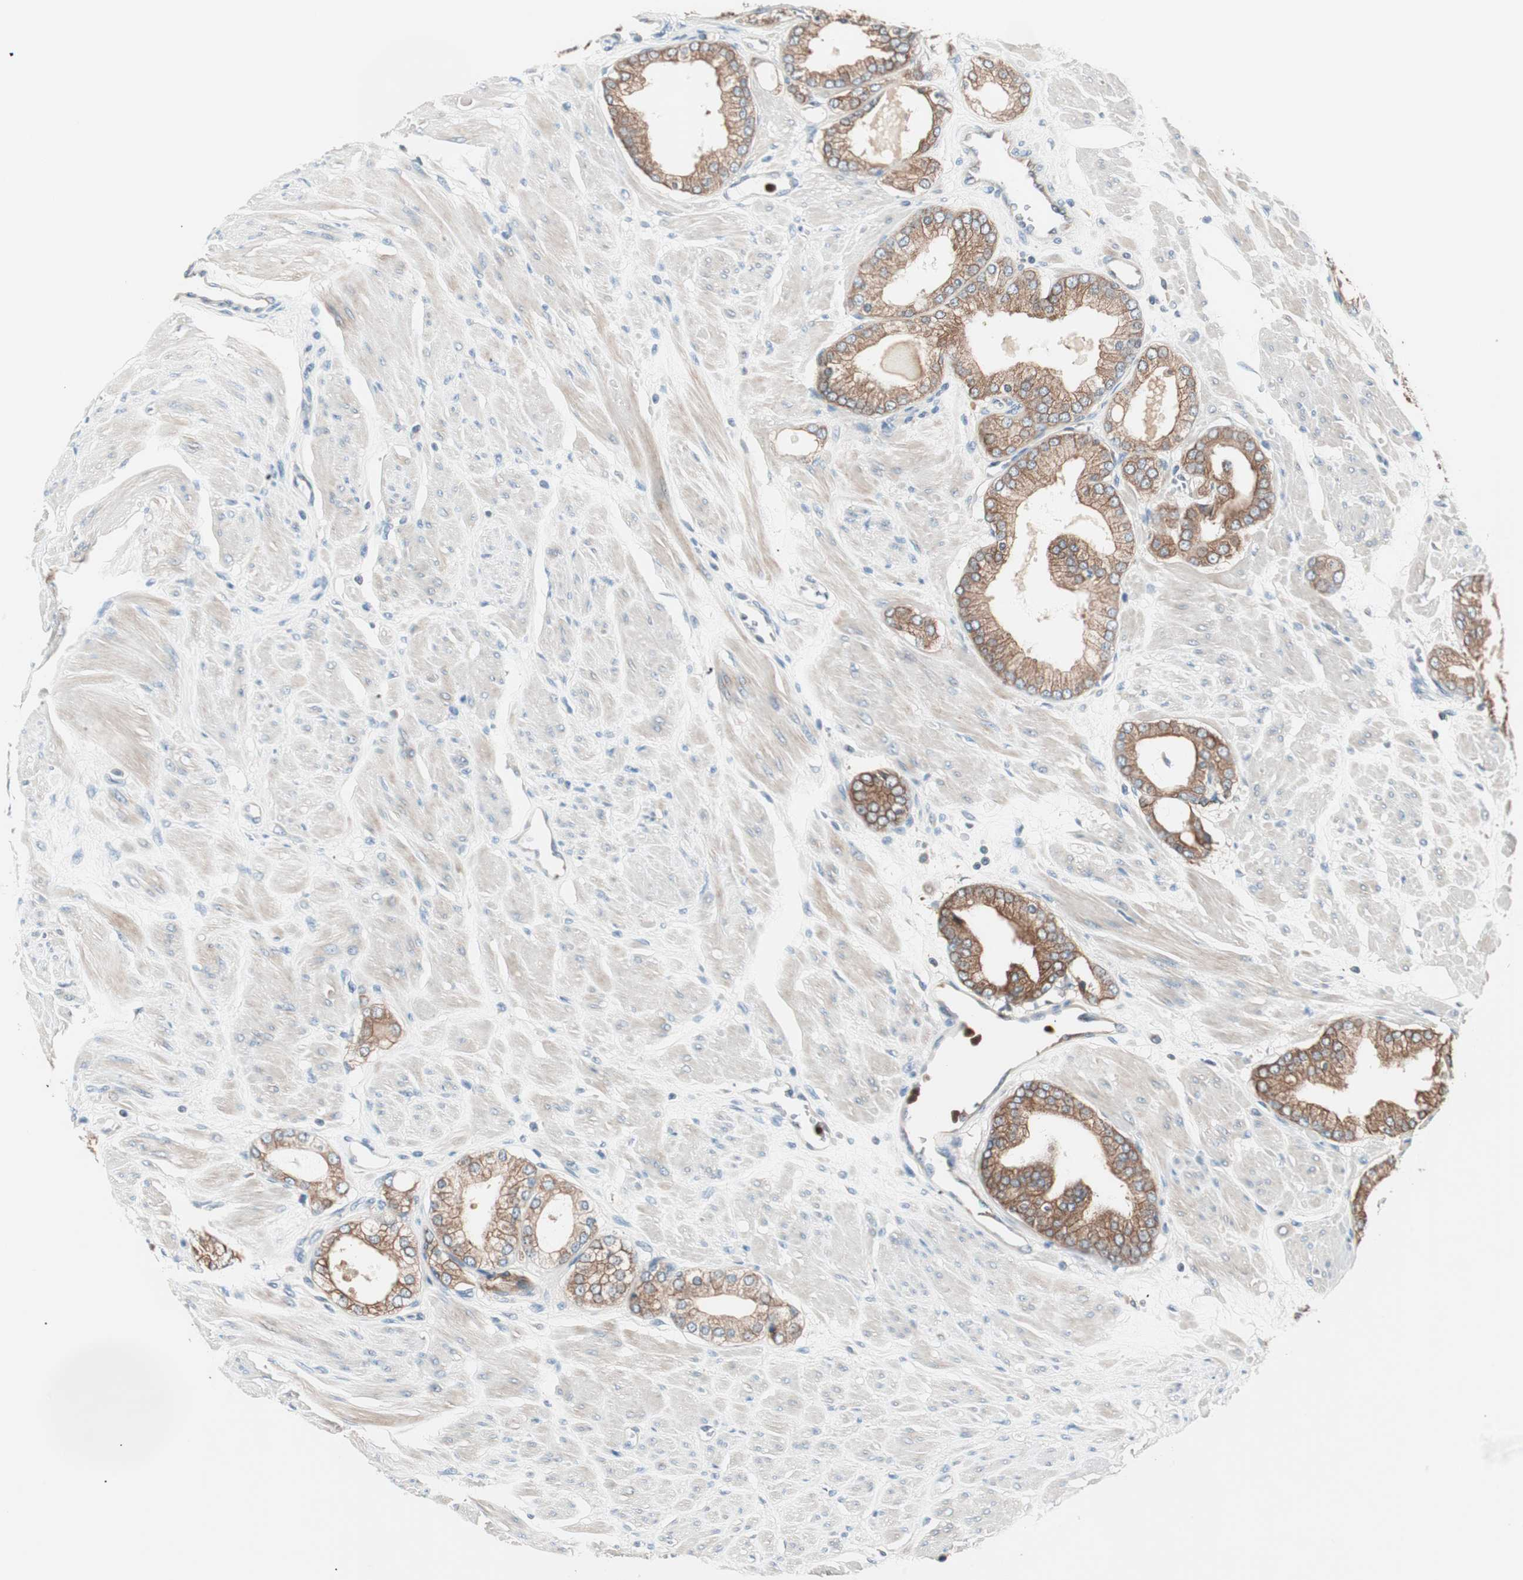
{"staining": {"intensity": "moderate", "quantity": ">75%", "location": "cytoplasmic/membranous"}, "tissue": "prostate cancer", "cell_type": "Tumor cells", "image_type": "cancer", "snomed": [{"axis": "morphology", "description": "Adenocarcinoma, High grade"}, {"axis": "topography", "description": "Prostate"}], "caption": "Protein expression analysis of human prostate cancer (high-grade adenocarcinoma) reveals moderate cytoplasmic/membranous expression in approximately >75% of tumor cells.", "gene": "TSG101", "patient": {"sex": "male", "age": 61}}